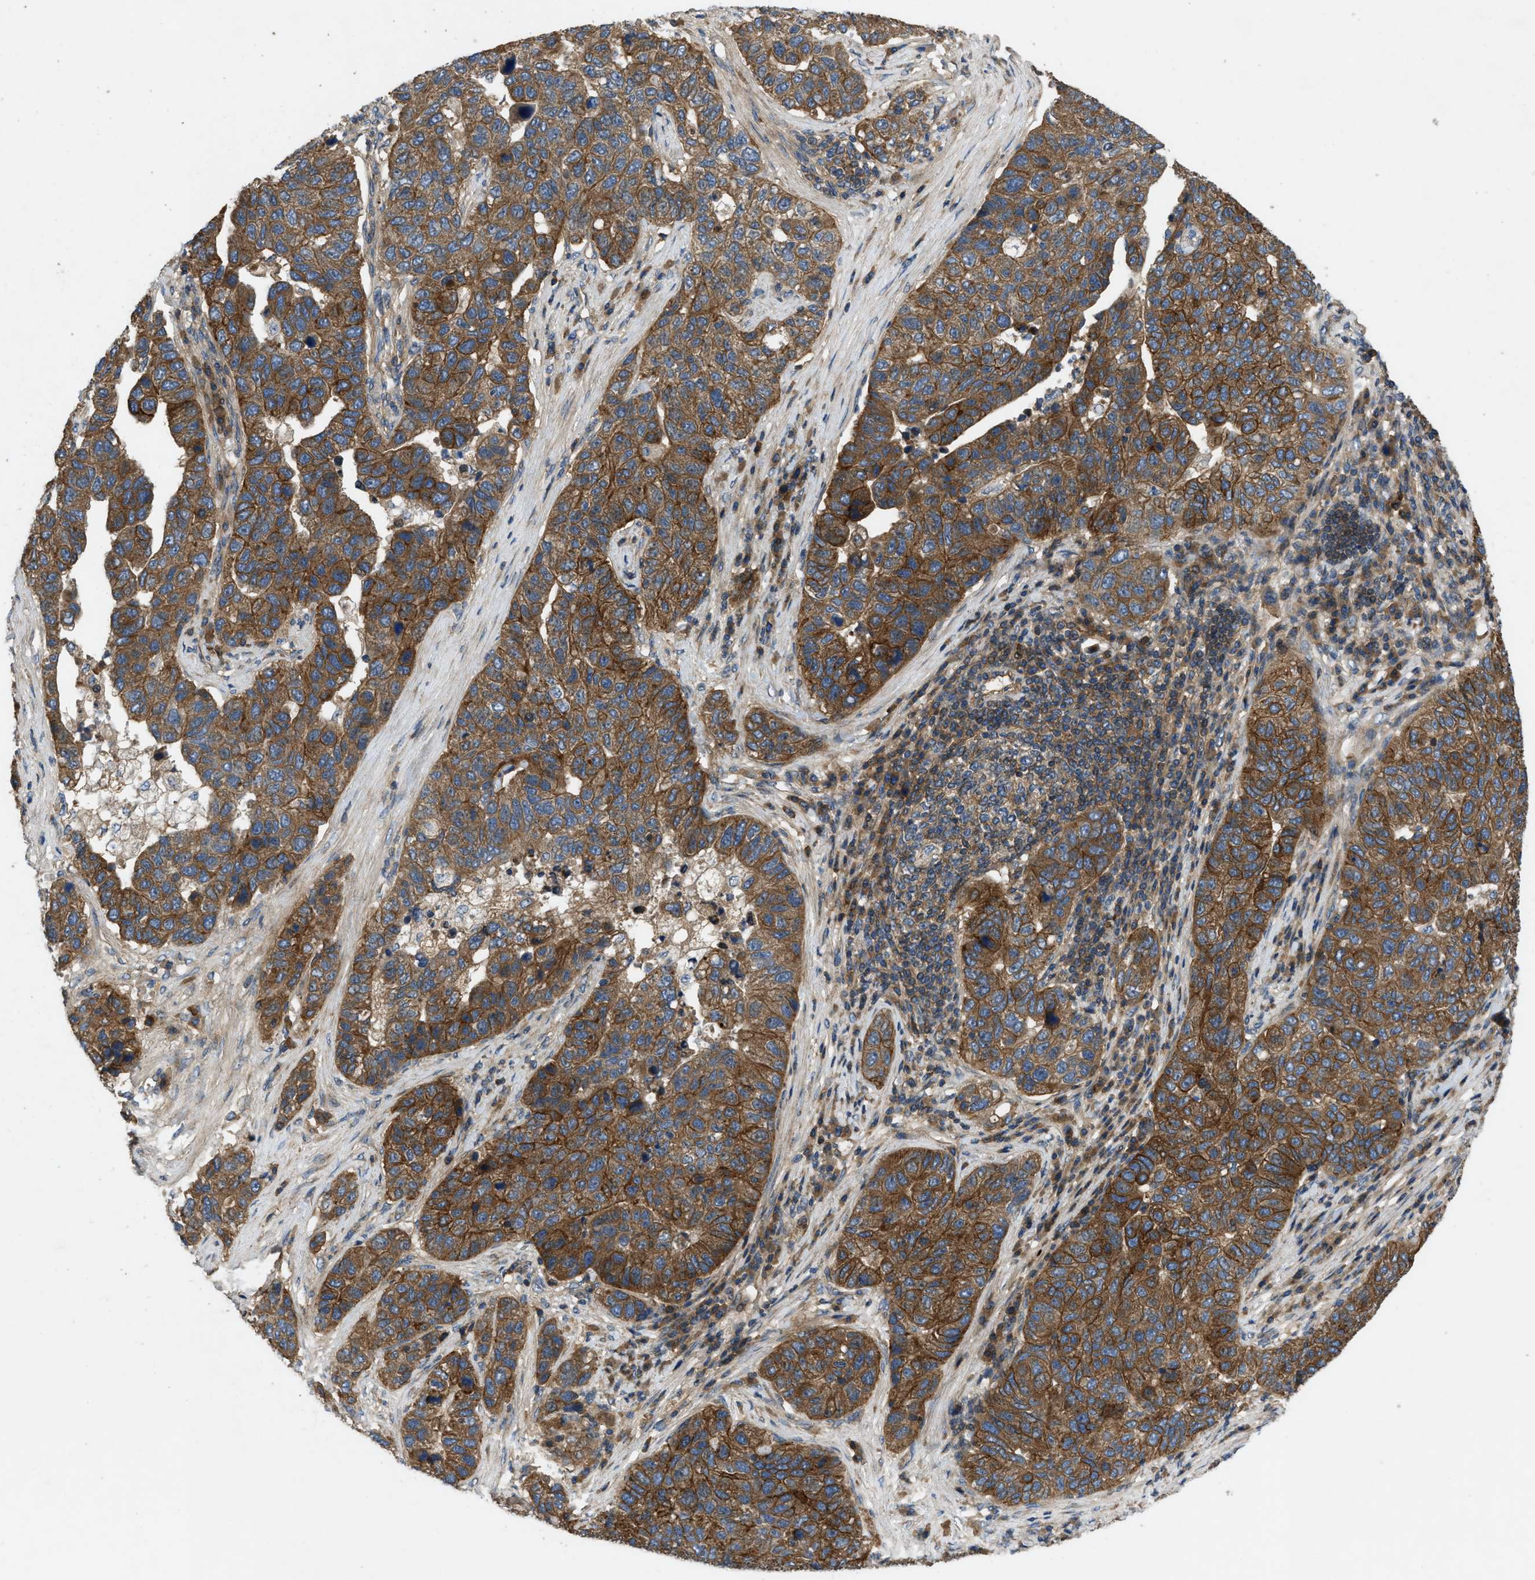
{"staining": {"intensity": "moderate", "quantity": ">75%", "location": "cytoplasmic/membranous"}, "tissue": "pancreatic cancer", "cell_type": "Tumor cells", "image_type": "cancer", "snomed": [{"axis": "morphology", "description": "Adenocarcinoma, NOS"}, {"axis": "topography", "description": "Pancreas"}], "caption": "High-magnification brightfield microscopy of pancreatic cancer stained with DAB (3,3'-diaminobenzidine) (brown) and counterstained with hematoxylin (blue). tumor cells exhibit moderate cytoplasmic/membranous staining is appreciated in about>75% of cells.", "gene": "CNNM3", "patient": {"sex": "female", "age": 61}}